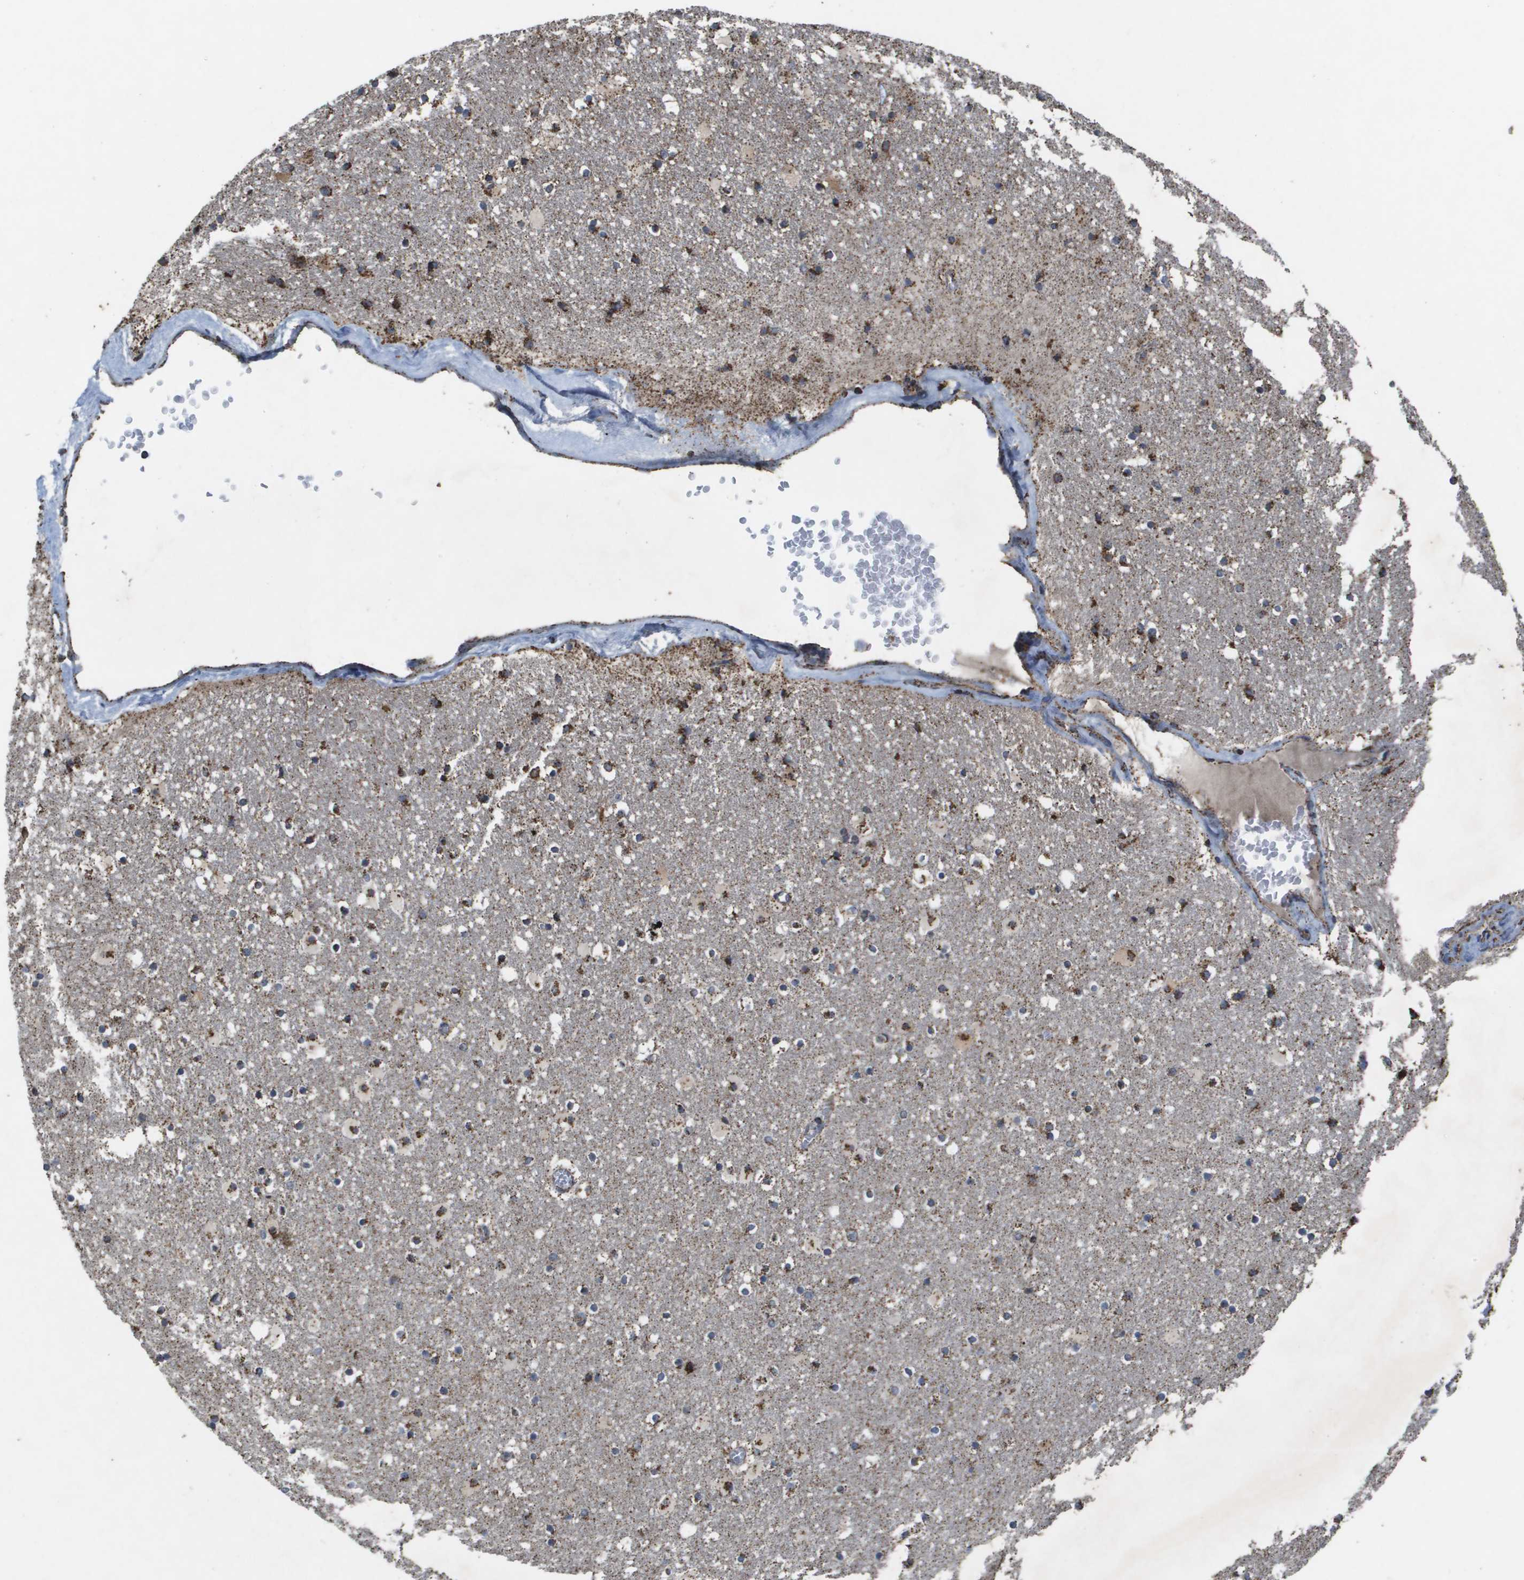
{"staining": {"intensity": "moderate", "quantity": ">75%", "location": "cytoplasmic/membranous"}, "tissue": "caudate", "cell_type": "Glial cells", "image_type": "normal", "snomed": [{"axis": "morphology", "description": "Normal tissue, NOS"}, {"axis": "topography", "description": "Lateral ventricle wall"}], "caption": "DAB immunohistochemical staining of unremarkable human caudate demonstrates moderate cytoplasmic/membranous protein staining in approximately >75% of glial cells.", "gene": "HSPE1", "patient": {"sex": "male", "age": 45}}